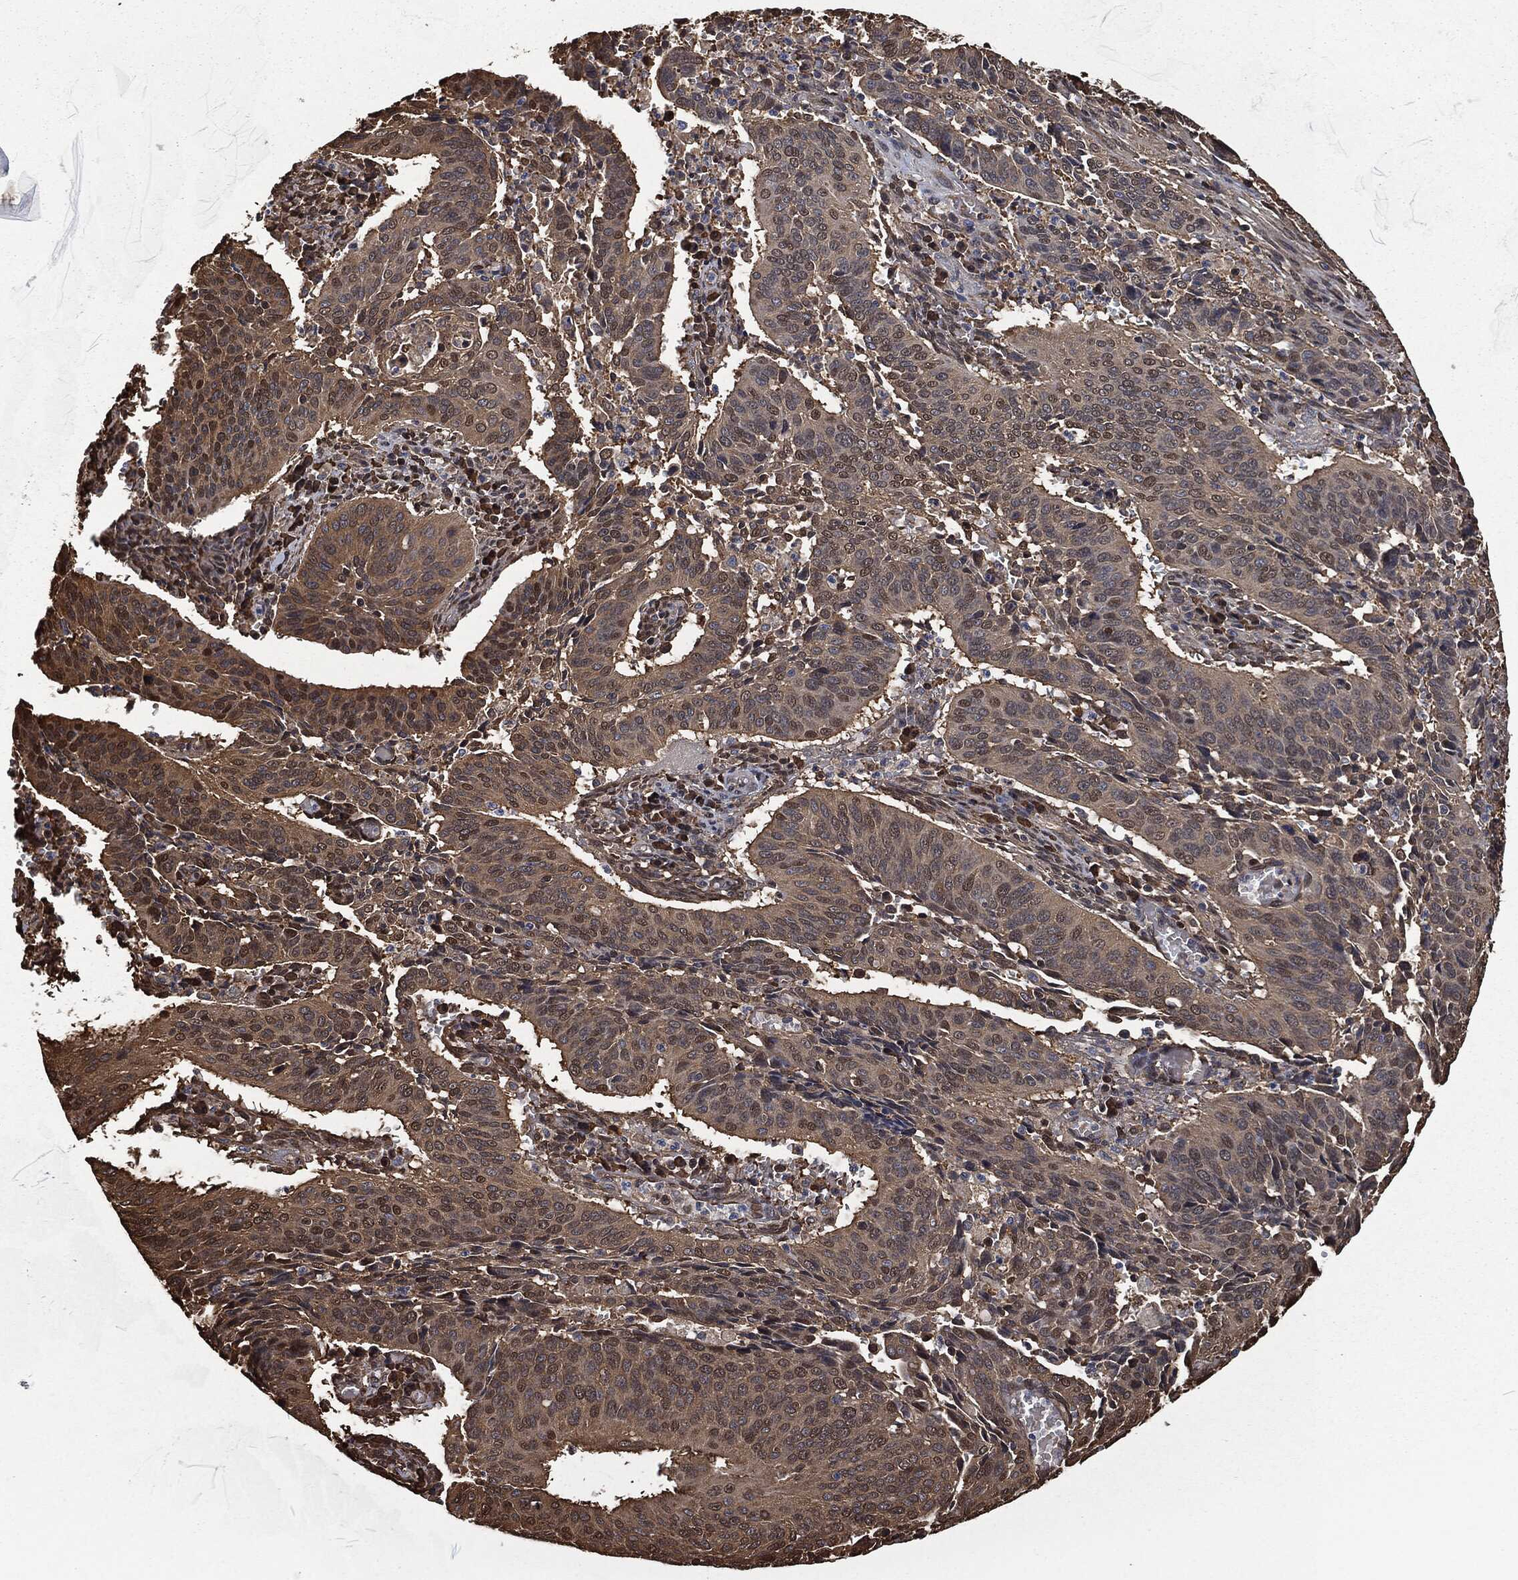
{"staining": {"intensity": "moderate", "quantity": "<25%", "location": "cytoplasmic/membranous"}, "tissue": "cervical cancer", "cell_type": "Tumor cells", "image_type": "cancer", "snomed": [{"axis": "morphology", "description": "Normal tissue, NOS"}, {"axis": "morphology", "description": "Squamous cell carcinoma, NOS"}, {"axis": "topography", "description": "Cervix"}], "caption": "The histopathology image displays staining of cervical squamous cell carcinoma, revealing moderate cytoplasmic/membranous protein positivity (brown color) within tumor cells.", "gene": "PRDX4", "patient": {"sex": "female", "age": 39}}